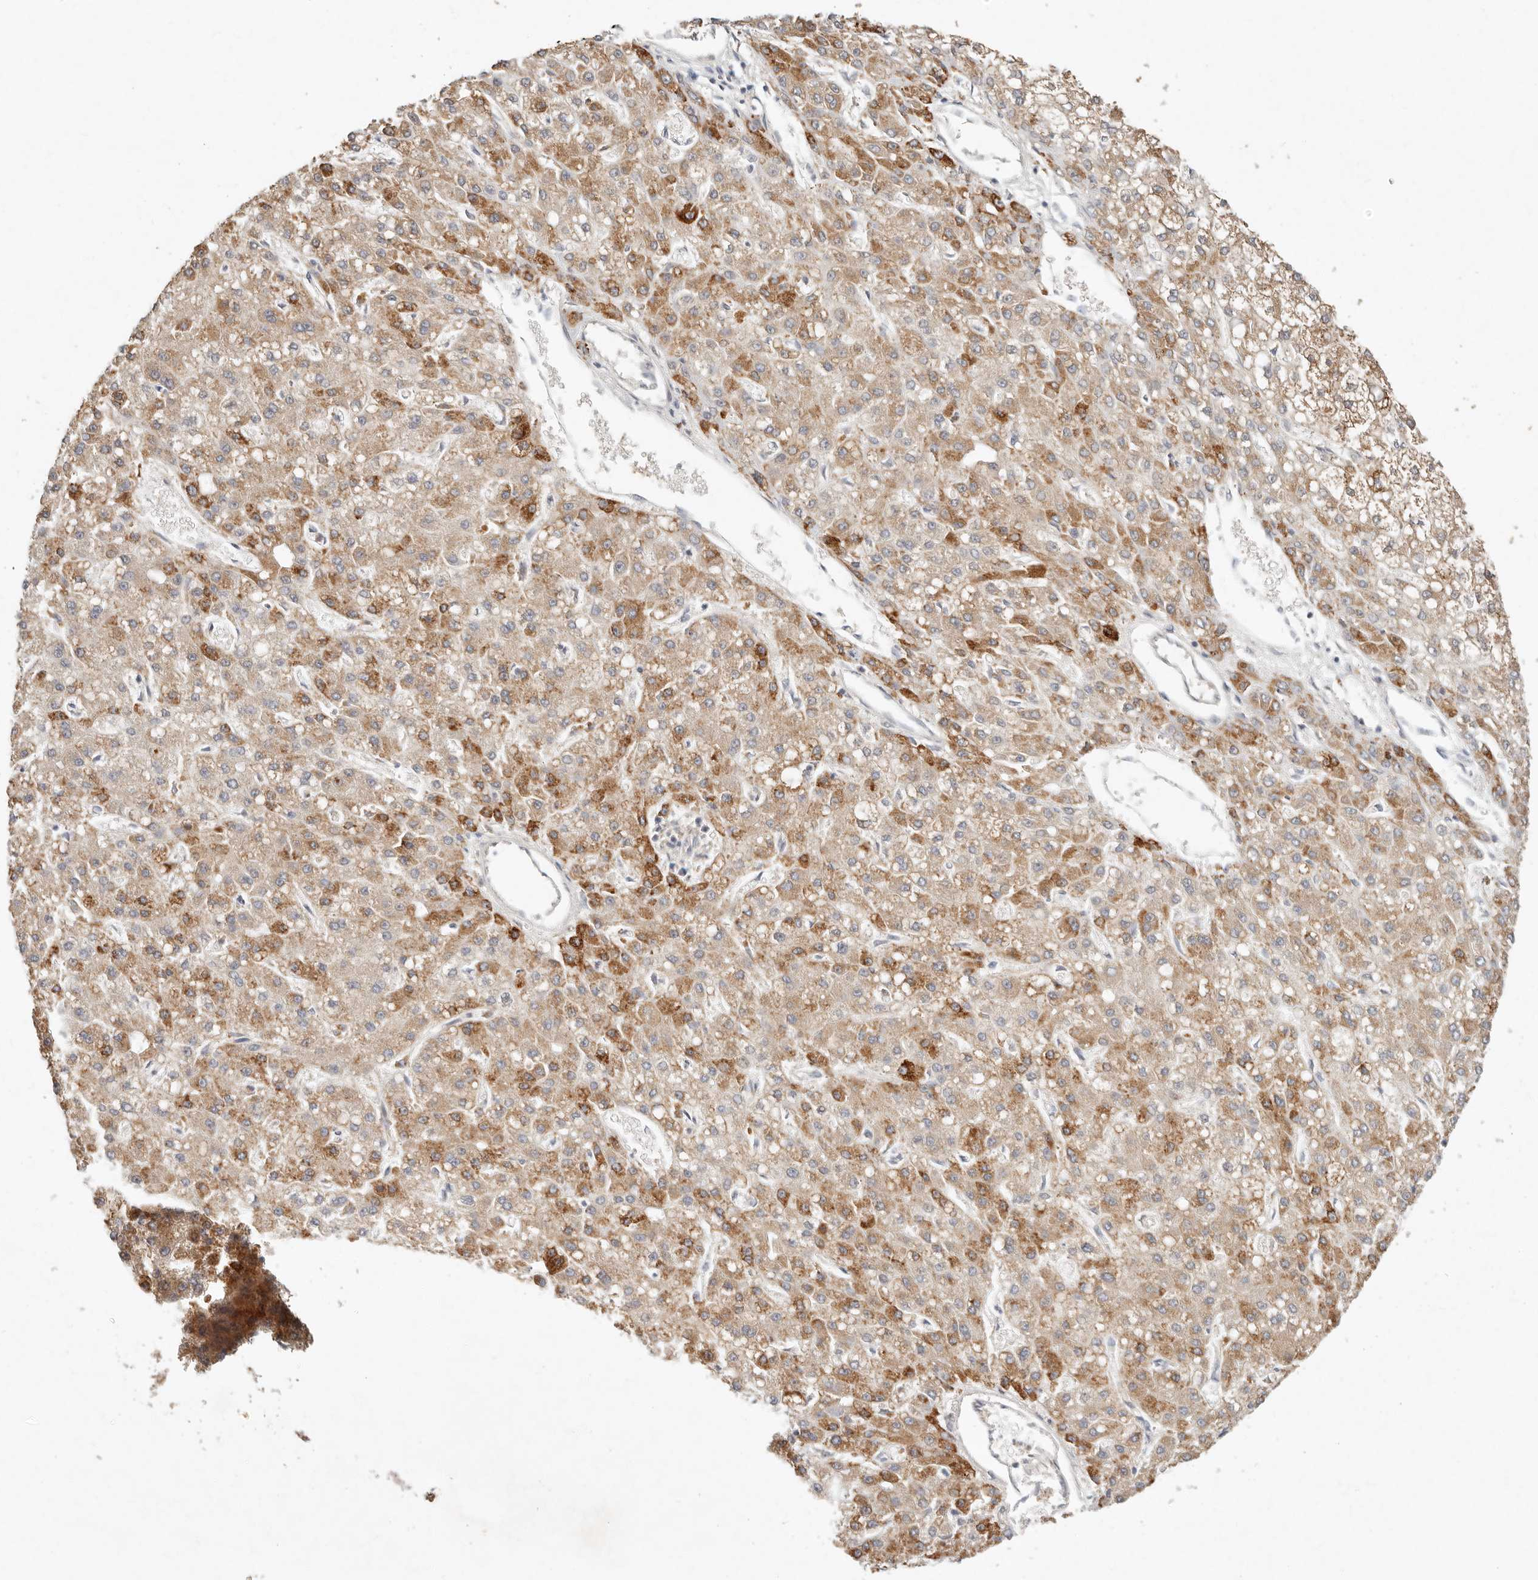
{"staining": {"intensity": "moderate", "quantity": ">75%", "location": "cytoplasmic/membranous"}, "tissue": "liver cancer", "cell_type": "Tumor cells", "image_type": "cancer", "snomed": [{"axis": "morphology", "description": "Carcinoma, Hepatocellular, NOS"}, {"axis": "topography", "description": "Liver"}], "caption": "Immunohistochemical staining of human hepatocellular carcinoma (liver) reveals medium levels of moderate cytoplasmic/membranous positivity in approximately >75% of tumor cells.", "gene": "ARHGEF10L", "patient": {"sex": "male", "age": 67}}